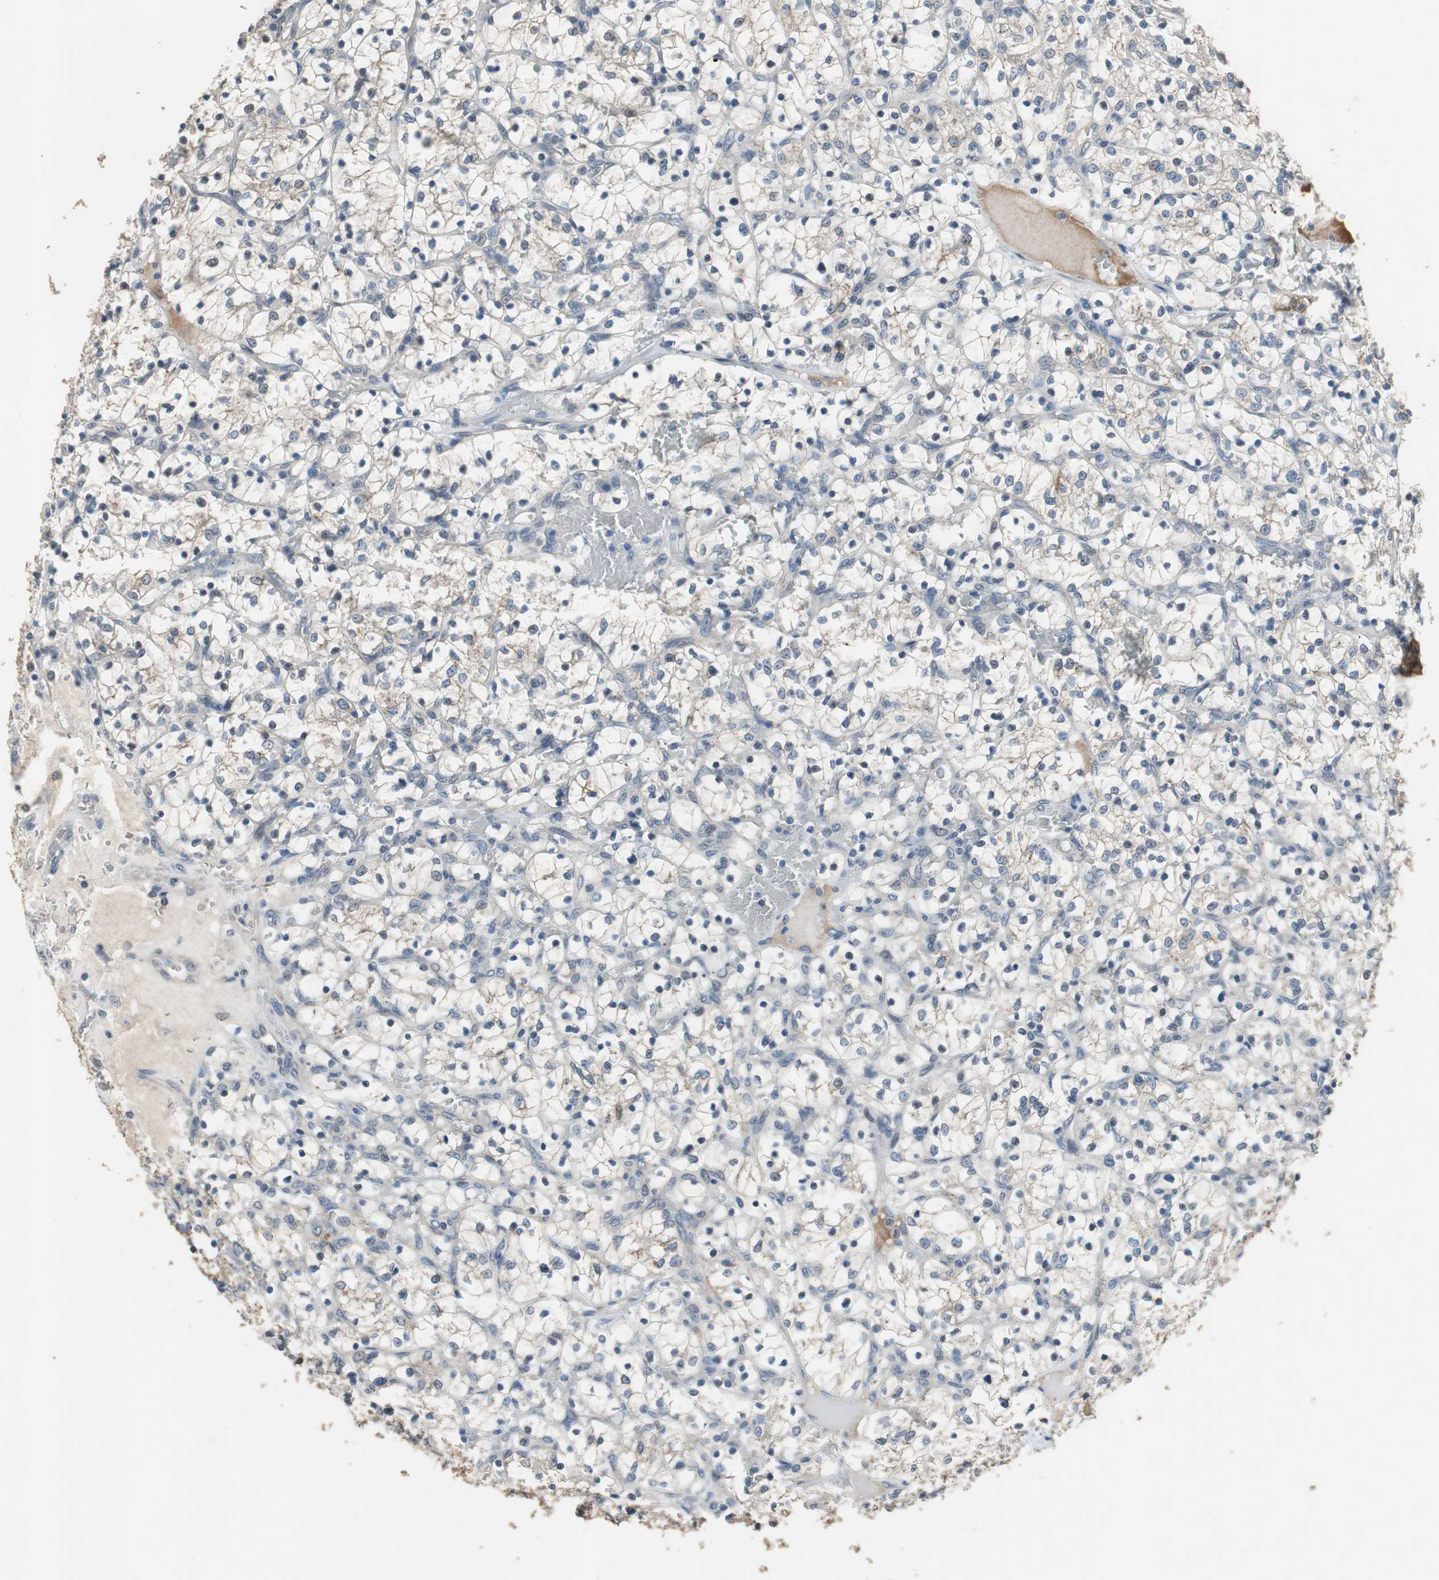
{"staining": {"intensity": "negative", "quantity": "none", "location": "none"}, "tissue": "renal cancer", "cell_type": "Tumor cells", "image_type": "cancer", "snomed": [{"axis": "morphology", "description": "Adenocarcinoma, NOS"}, {"axis": "topography", "description": "Kidney"}], "caption": "This photomicrograph is of renal cancer (adenocarcinoma) stained with immunohistochemistry to label a protein in brown with the nuclei are counter-stained blue. There is no staining in tumor cells.", "gene": "PI4KB", "patient": {"sex": "female", "age": 69}}